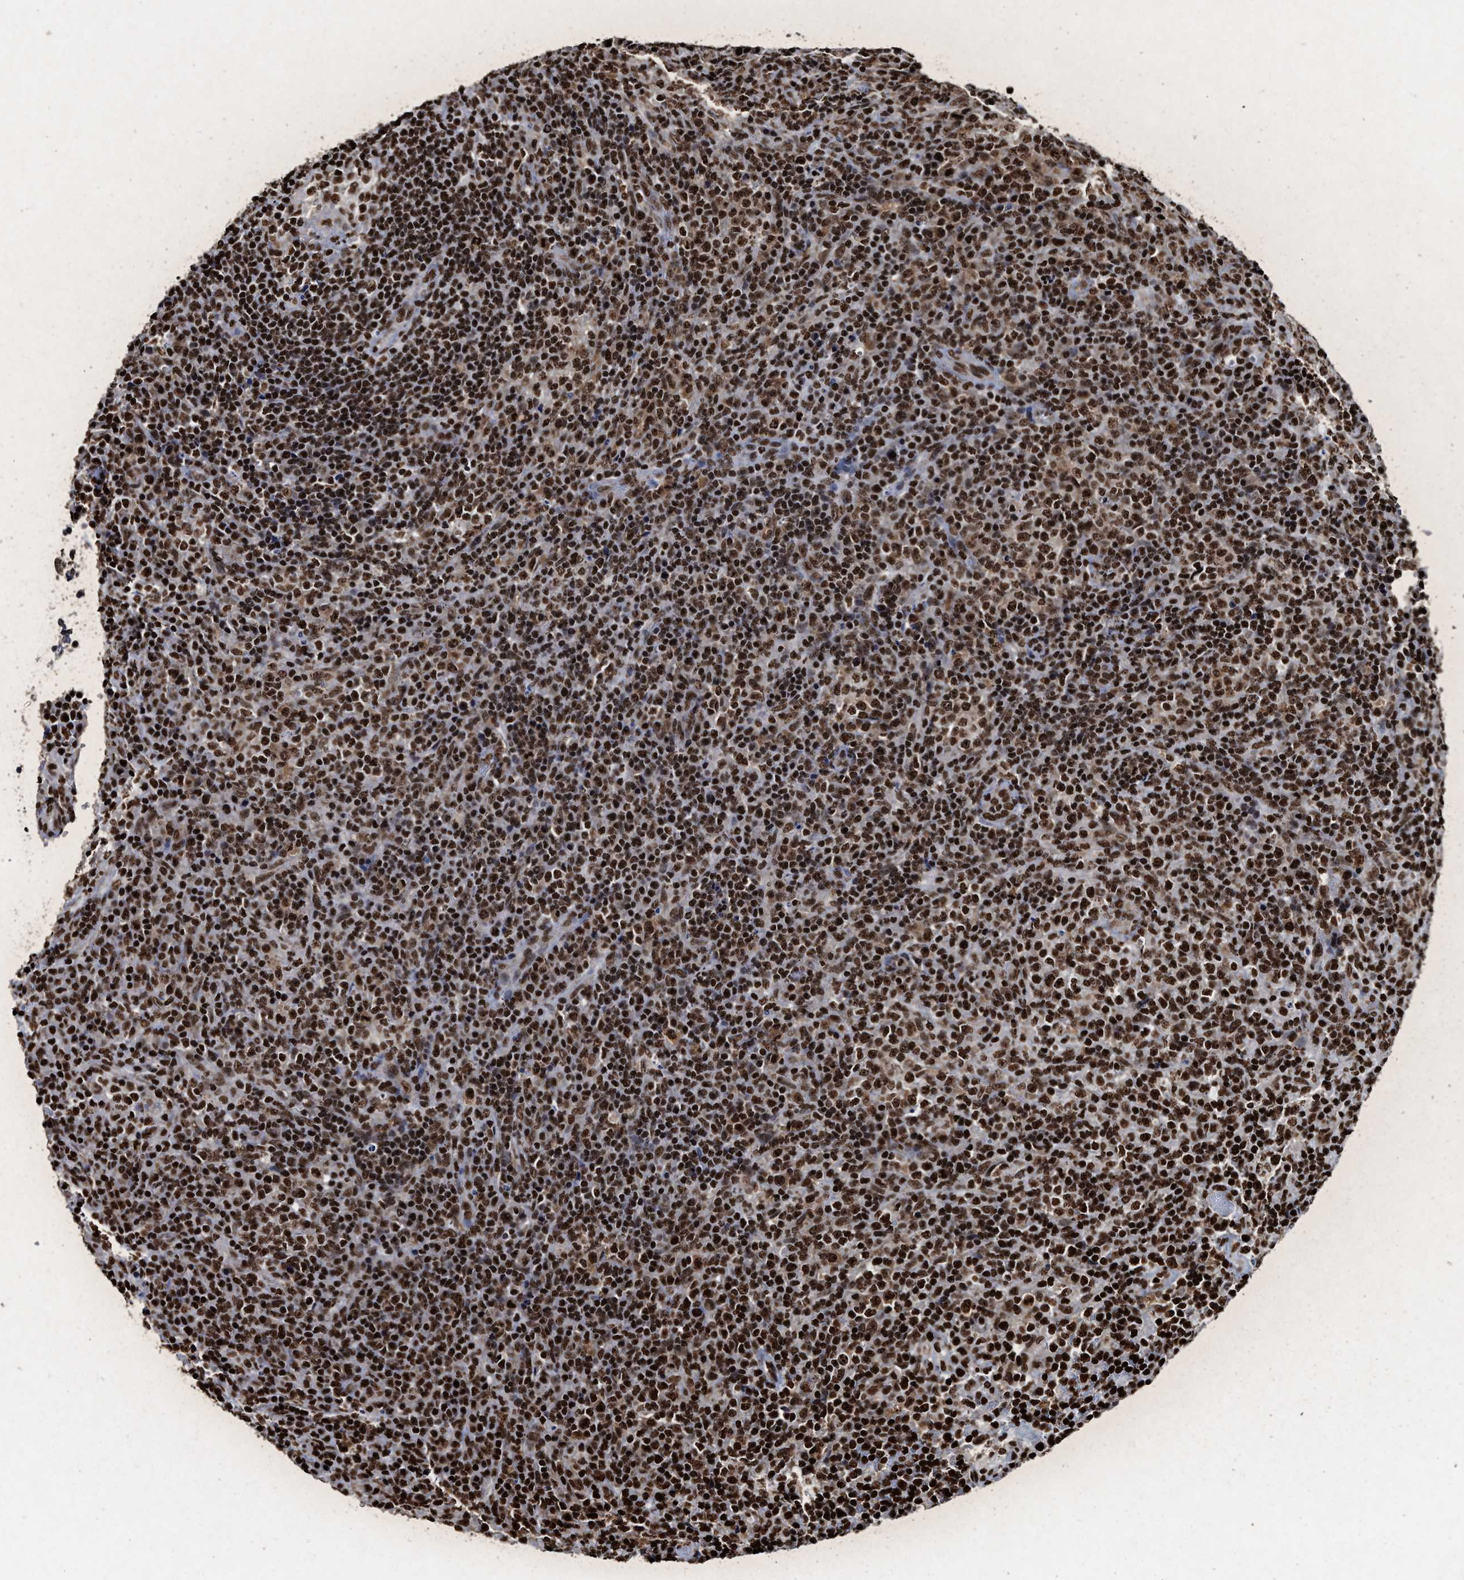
{"staining": {"intensity": "strong", "quantity": ">75%", "location": "nuclear"}, "tissue": "lymphoma", "cell_type": "Tumor cells", "image_type": "cancer", "snomed": [{"axis": "morphology", "description": "Malignant lymphoma, non-Hodgkin's type, High grade"}, {"axis": "topography", "description": "Lymph node"}], "caption": "Immunohistochemical staining of high-grade malignant lymphoma, non-Hodgkin's type reveals high levels of strong nuclear expression in about >75% of tumor cells.", "gene": "ALYREF", "patient": {"sex": "female", "age": 76}}